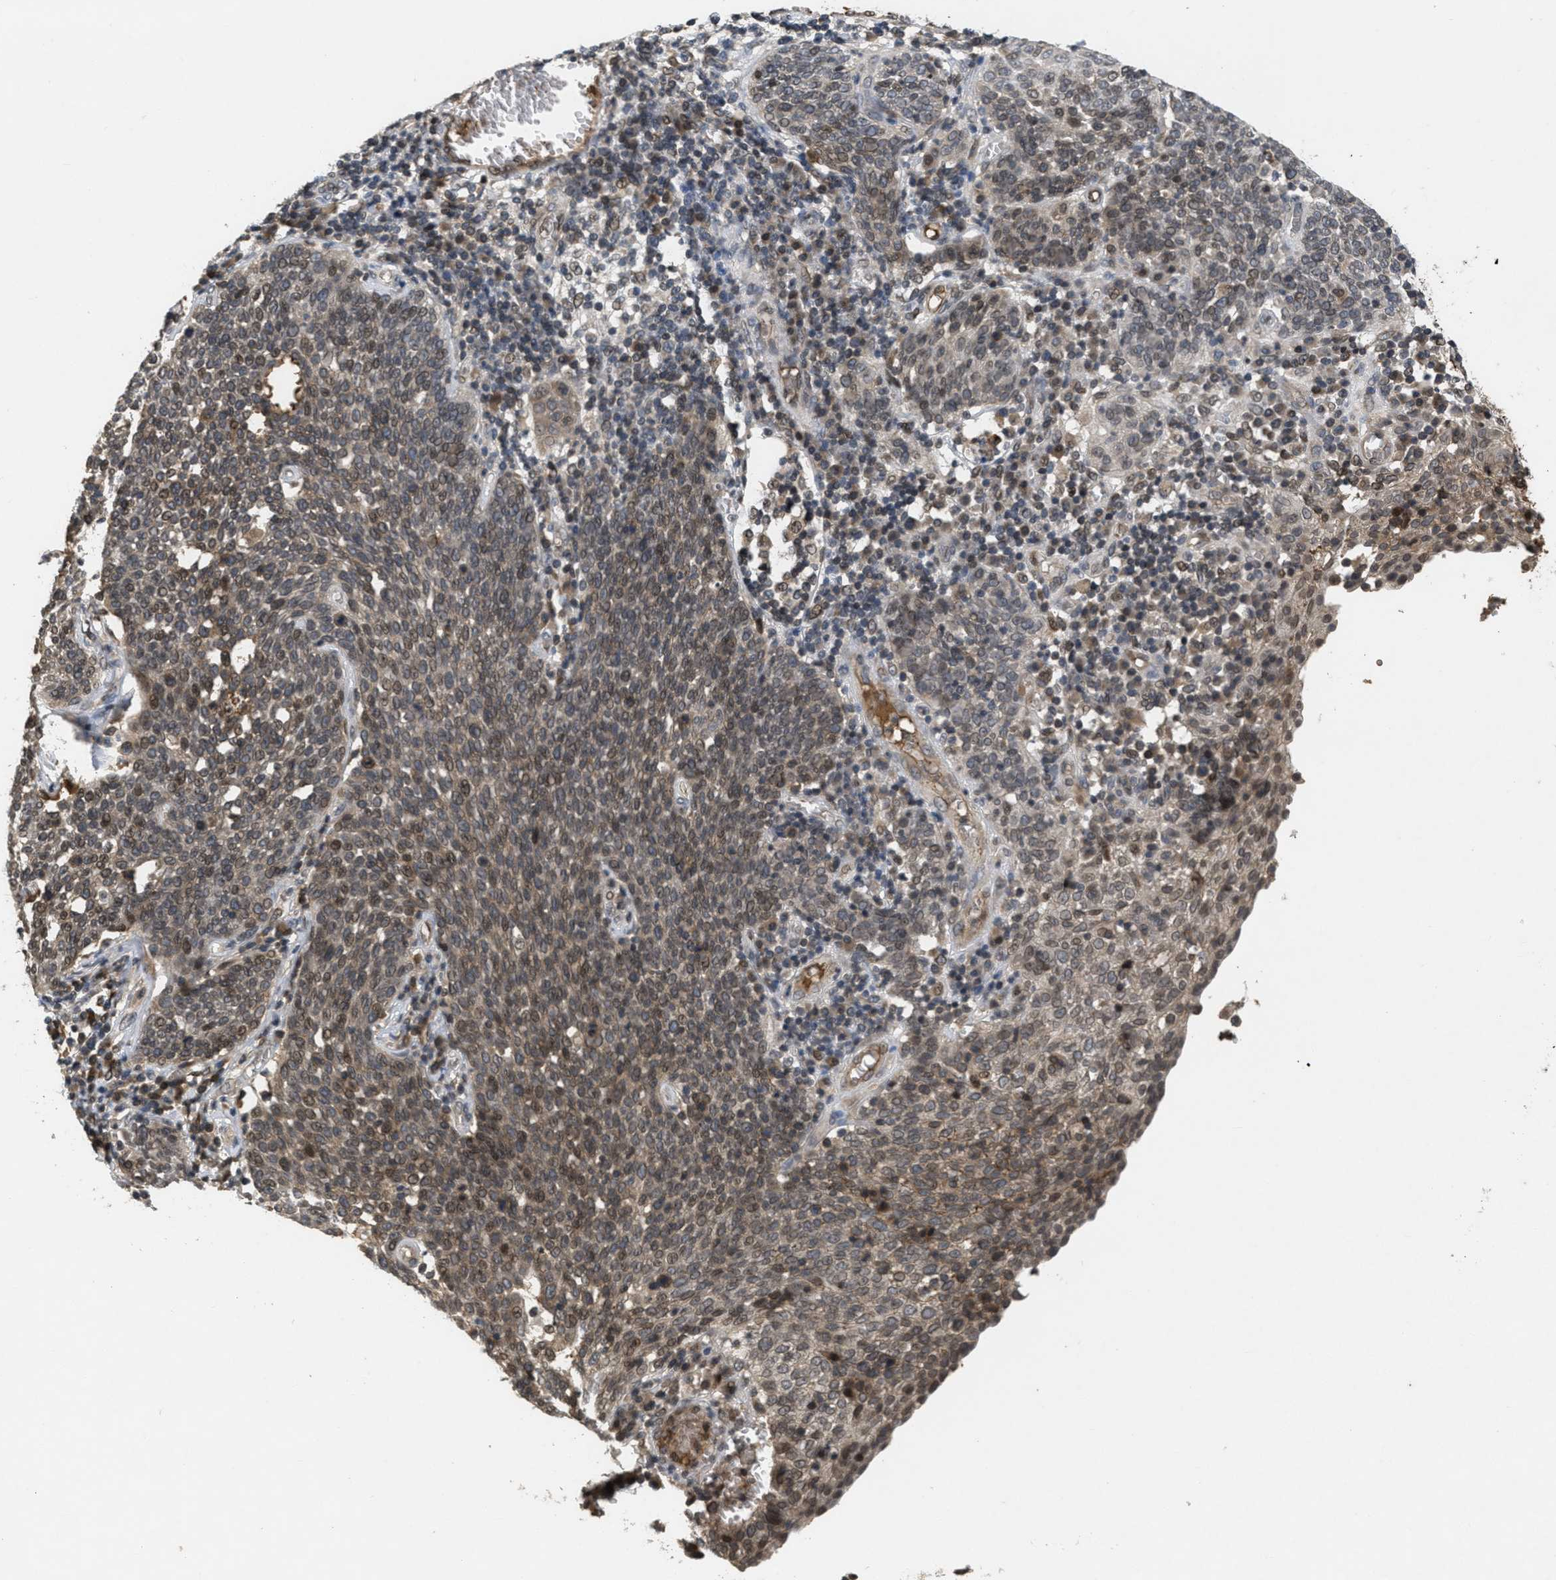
{"staining": {"intensity": "moderate", "quantity": ">75%", "location": "cytoplasmic/membranous,nuclear"}, "tissue": "cervical cancer", "cell_type": "Tumor cells", "image_type": "cancer", "snomed": [{"axis": "morphology", "description": "Squamous cell carcinoma, NOS"}, {"axis": "topography", "description": "Cervix"}], "caption": "Immunohistochemistry (IHC) photomicrograph of neoplastic tissue: squamous cell carcinoma (cervical) stained using immunohistochemistry (IHC) shows medium levels of moderate protein expression localized specifically in the cytoplasmic/membranous and nuclear of tumor cells, appearing as a cytoplasmic/membranous and nuclear brown color.", "gene": "CRY1", "patient": {"sex": "female", "age": 34}}